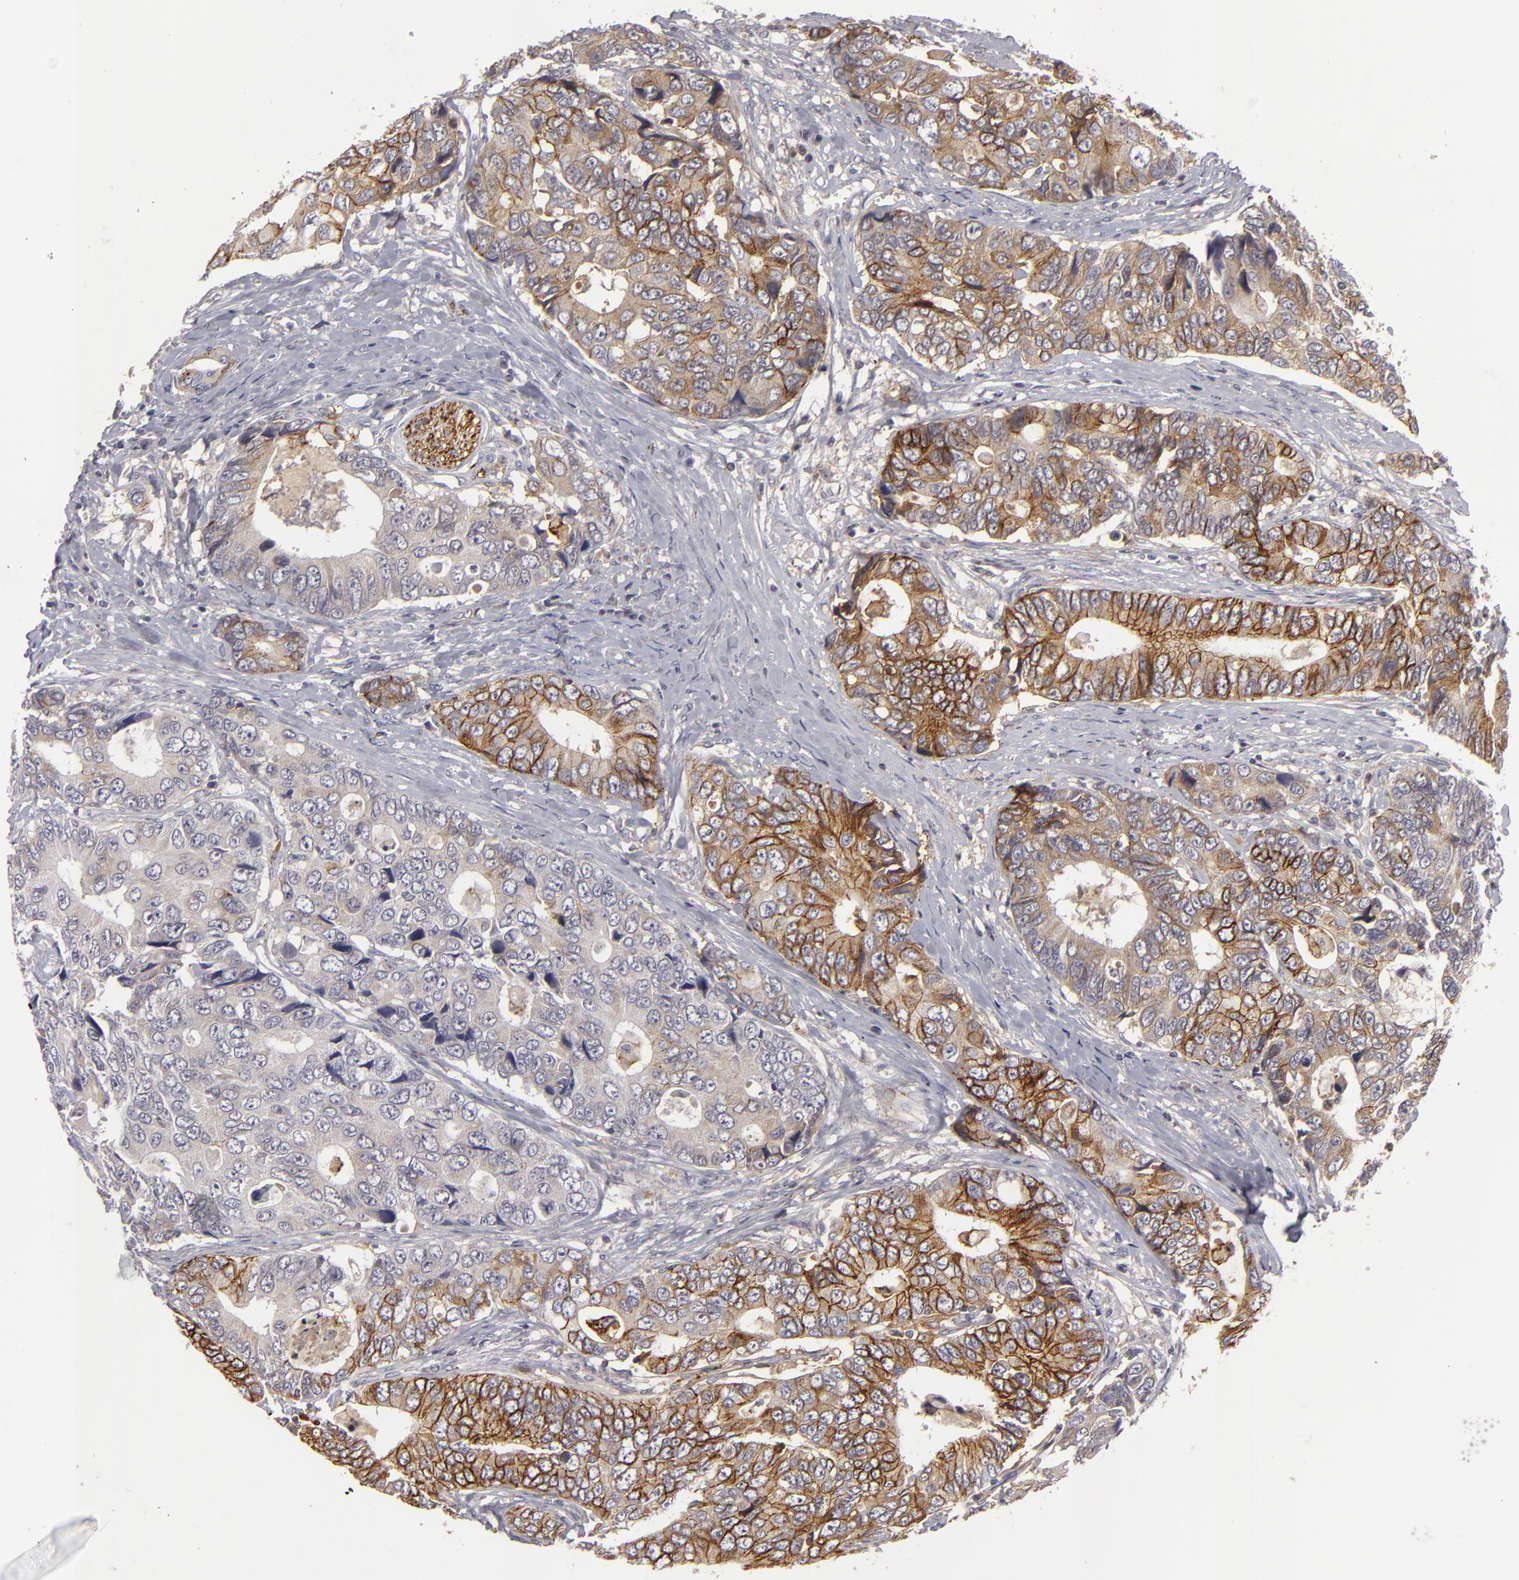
{"staining": {"intensity": "moderate", "quantity": "25%-75%", "location": "cytoplasmic/membranous"}, "tissue": "colorectal cancer", "cell_type": "Tumor cells", "image_type": "cancer", "snomed": [{"axis": "morphology", "description": "Adenocarcinoma, NOS"}, {"axis": "topography", "description": "Rectum"}], "caption": "A medium amount of moderate cytoplasmic/membranous expression is identified in approximately 25%-75% of tumor cells in colorectal cancer (adenocarcinoma) tissue. (brown staining indicates protein expression, while blue staining denotes nuclei).", "gene": "ALCAM", "patient": {"sex": "female", "age": 67}}